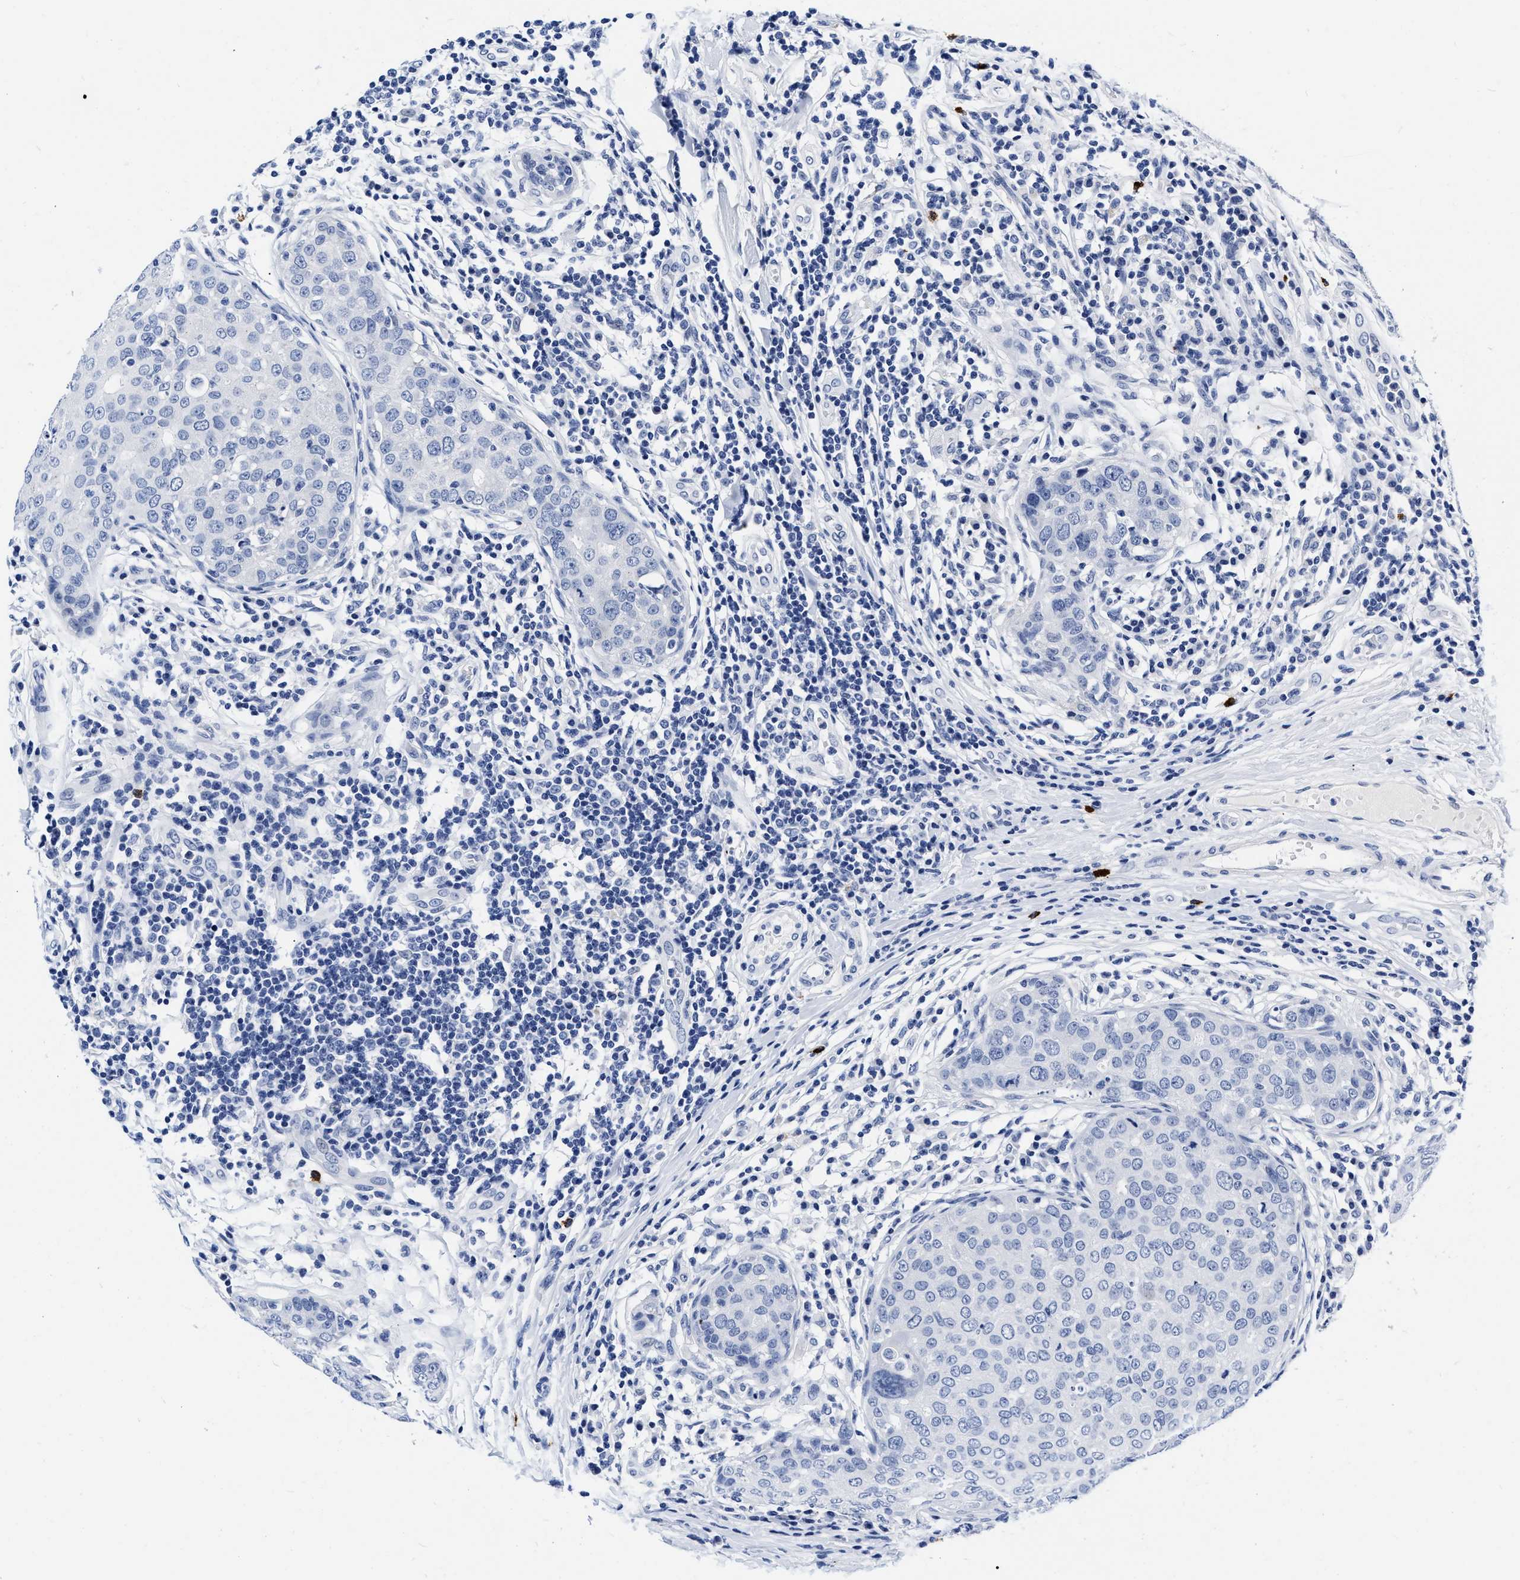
{"staining": {"intensity": "negative", "quantity": "none", "location": "none"}, "tissue": "breast cancer", "cell_type": "Tumor cells", "image_type": "cancer", "snomed": [{"axis": "morphology", "description": "Duct carcinoma"}, {"axis": "topography", "description": "Breast"}], "caption": "The histopathology image shows no staining of tumor cells in breast cancer (intraductal carcinoma).", "gene": "CER1", "patient": {"sex": "female", "age": 27}}